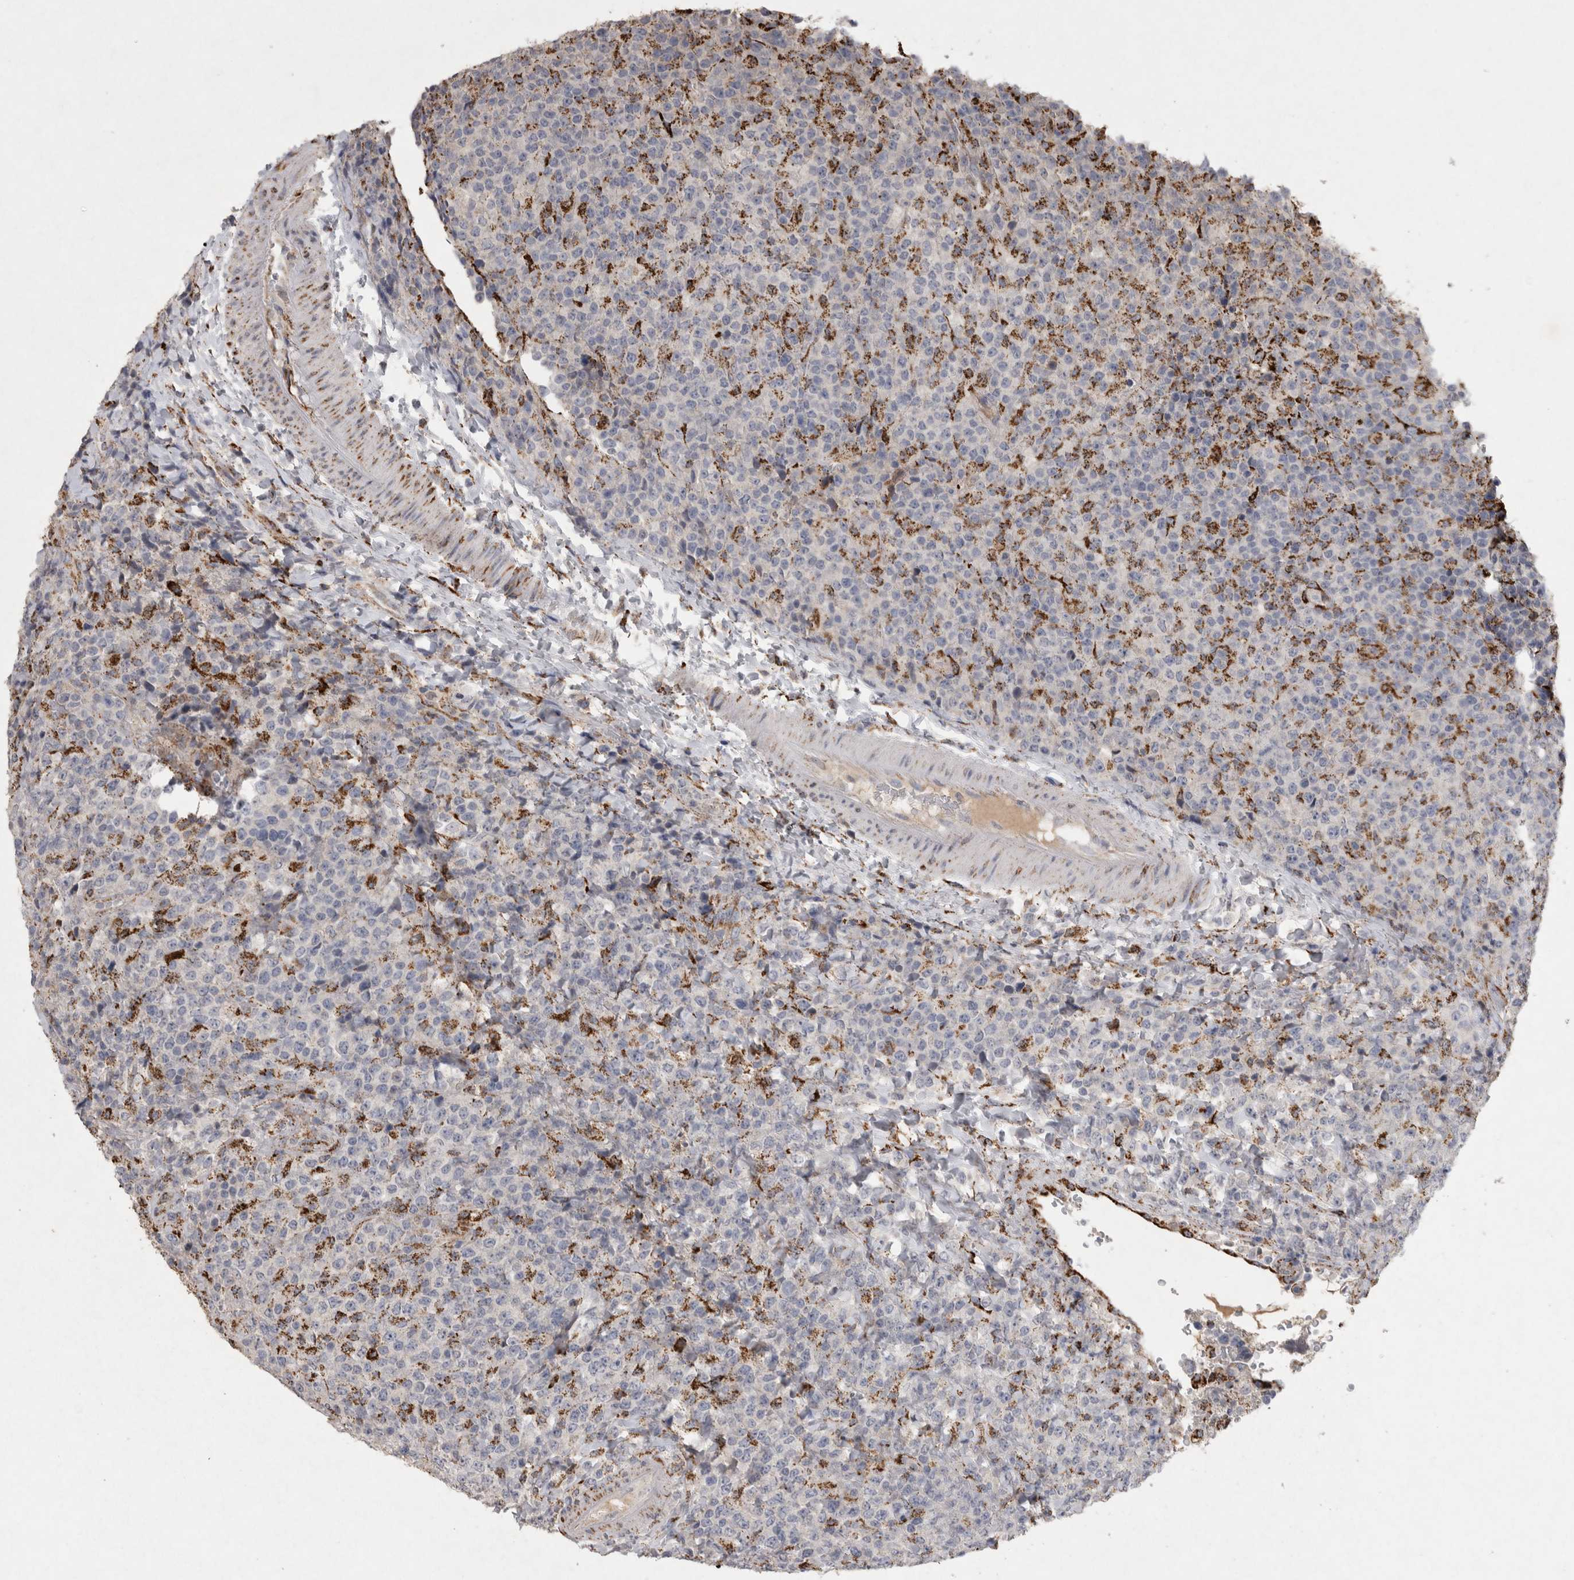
{"staining": {"intensity": "negative", "quantity": "none", "location": "none"}, "tissue": "lymphoma", "cell_type": "Tumor cells", "image_type": "cancer", "snomed": [{"axis": "morphology", "description": "Malignant lymphoma, non-Hodgkin's type, High grade"}, {"axis": "topography", "description": "Lymph node"}], "caption": "Malignant lymphoma, non-Hodgkin's type (high-grade) was stained to show a protein in brown. There is no significant positivity in tumor cells.", "gene": "DKK3", "patient": {"sex": "male", "age": 13}}